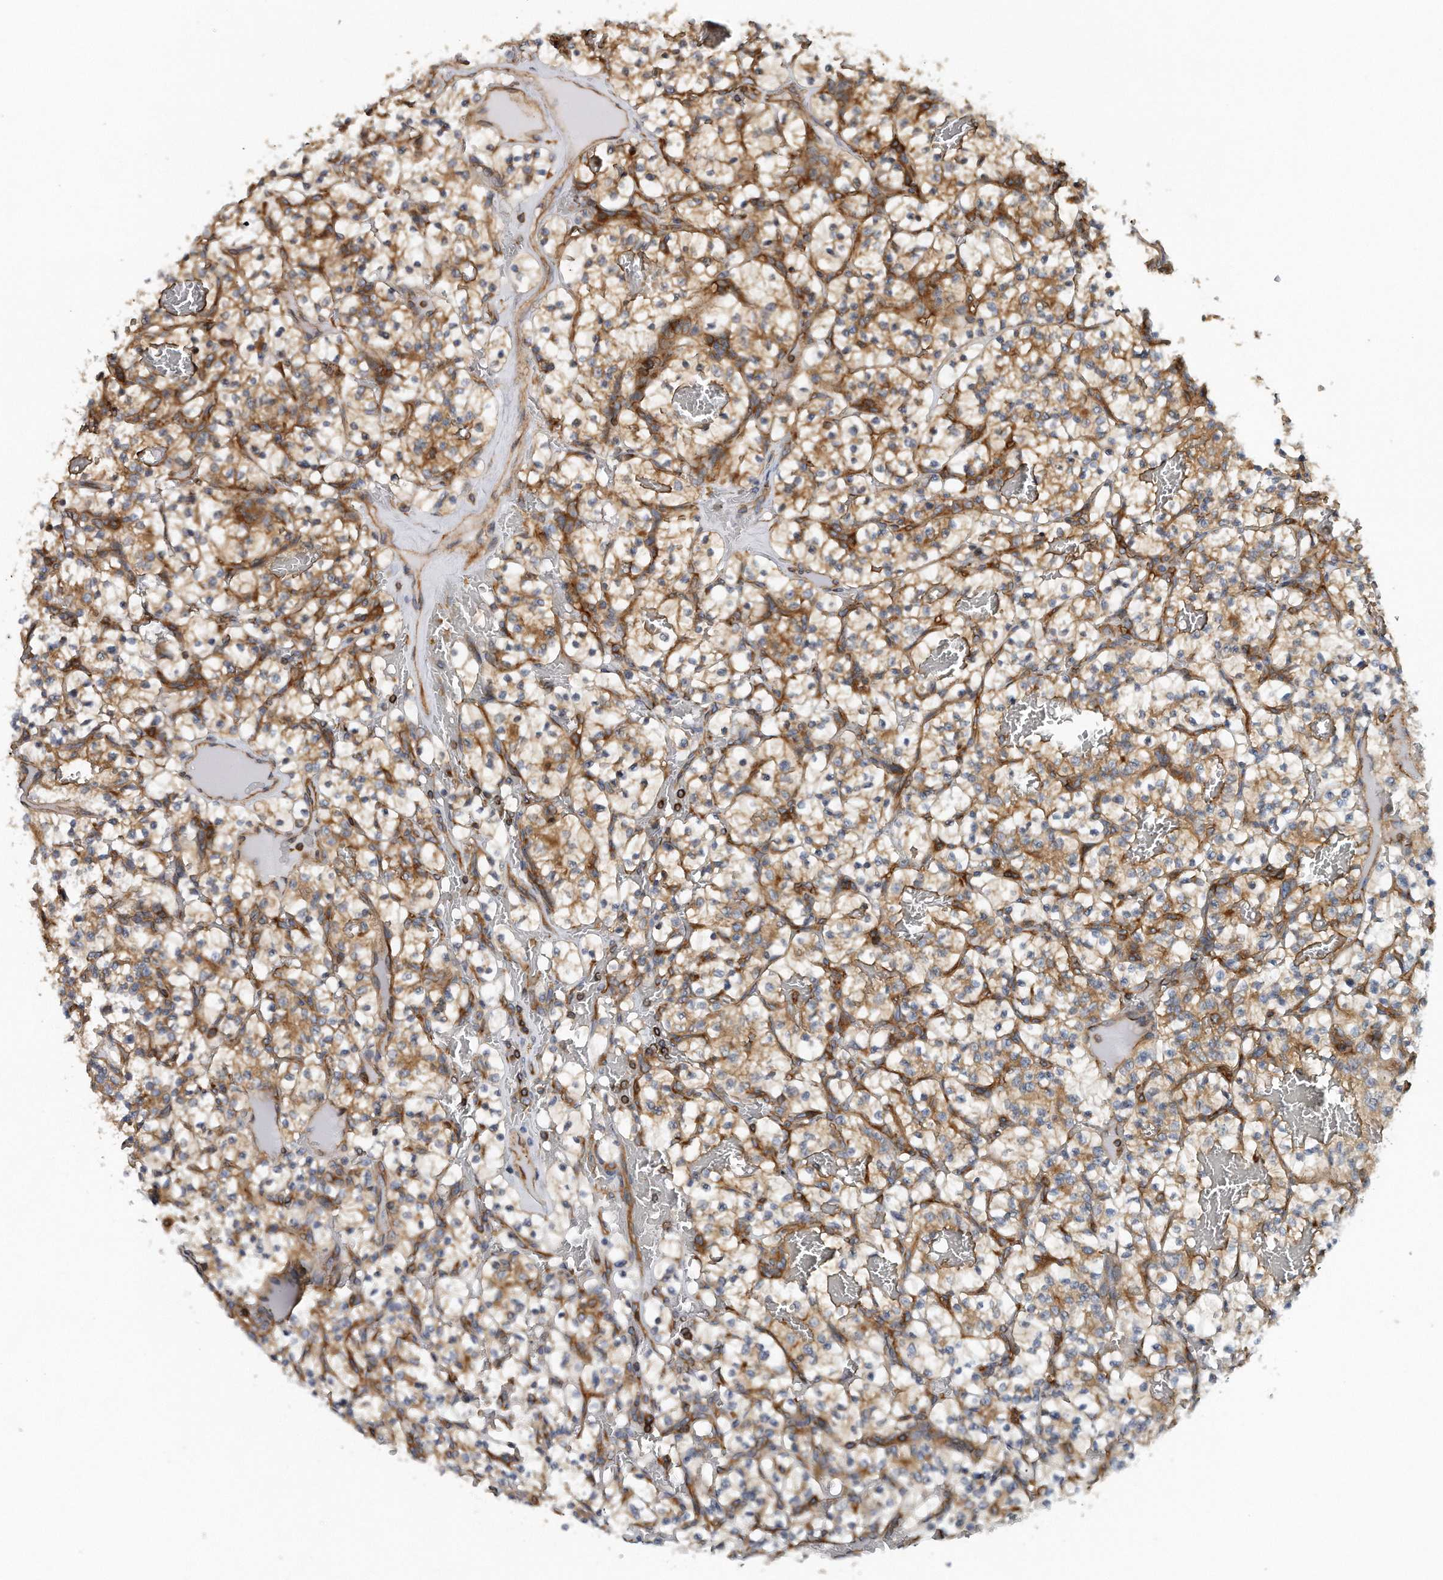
{"staining": {"intensity": "moderate", "quantity": ">75%", "location": "cytoplasmic/membranous"}, "tissue": "renal cancer", "cell_type": "Tumor cells", "image_type": "cancer", "snomed": [{"axis": "morphology", "description": "Adenocarcinoma, NOS"}, {"axis": "topography", "description": "Kidney"}], "caption": "Adenocarcinoma (renal) stained with DAB immunohistochemistry reveals medium levels of moderate cytoplasmic/membranous expression in approximately >75% of tumor cells.", "gene": "EIF3I", "patient": {"sex": "female", "age": 57}}